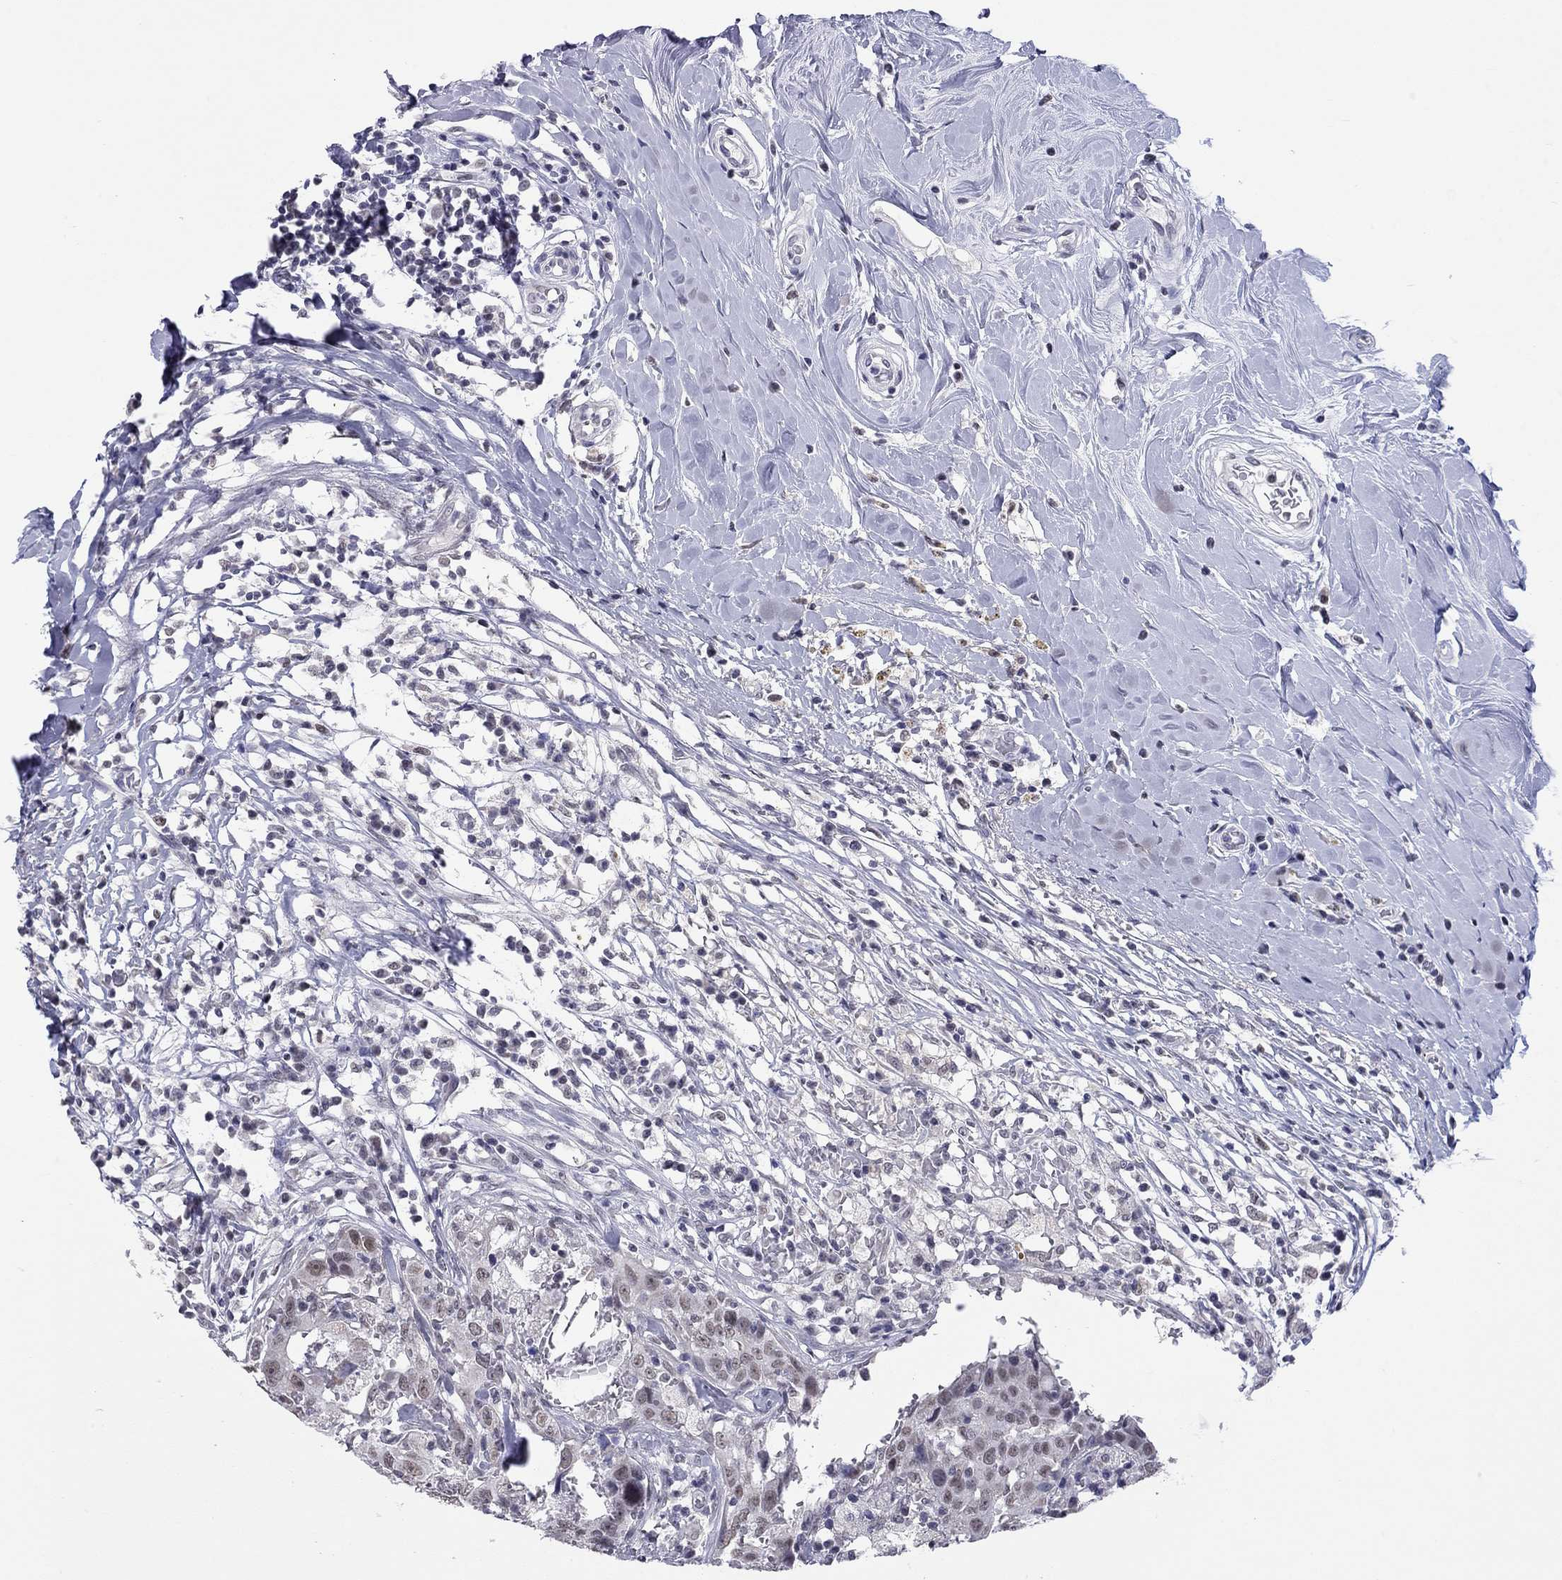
{"staining": {"intensity": "weak", "quantity": "<25%", "location": "nuclear"}, "tissue": "breast cancer", "cell_type": "Tumor cells", "image_type": "cancer", "snomed": [{"axis": "morphology", "description": "Duct carcinoma"}, {"axis": "topography", "description": "Breast"}], "caption": "Immunohistochemical staining of breast cancer (infiltrating ductal carcinoma) reveals no significant positivity in tumor cells.", "gene": "PPP1R3A", "patient": {"sex": "female", "age": 27}}